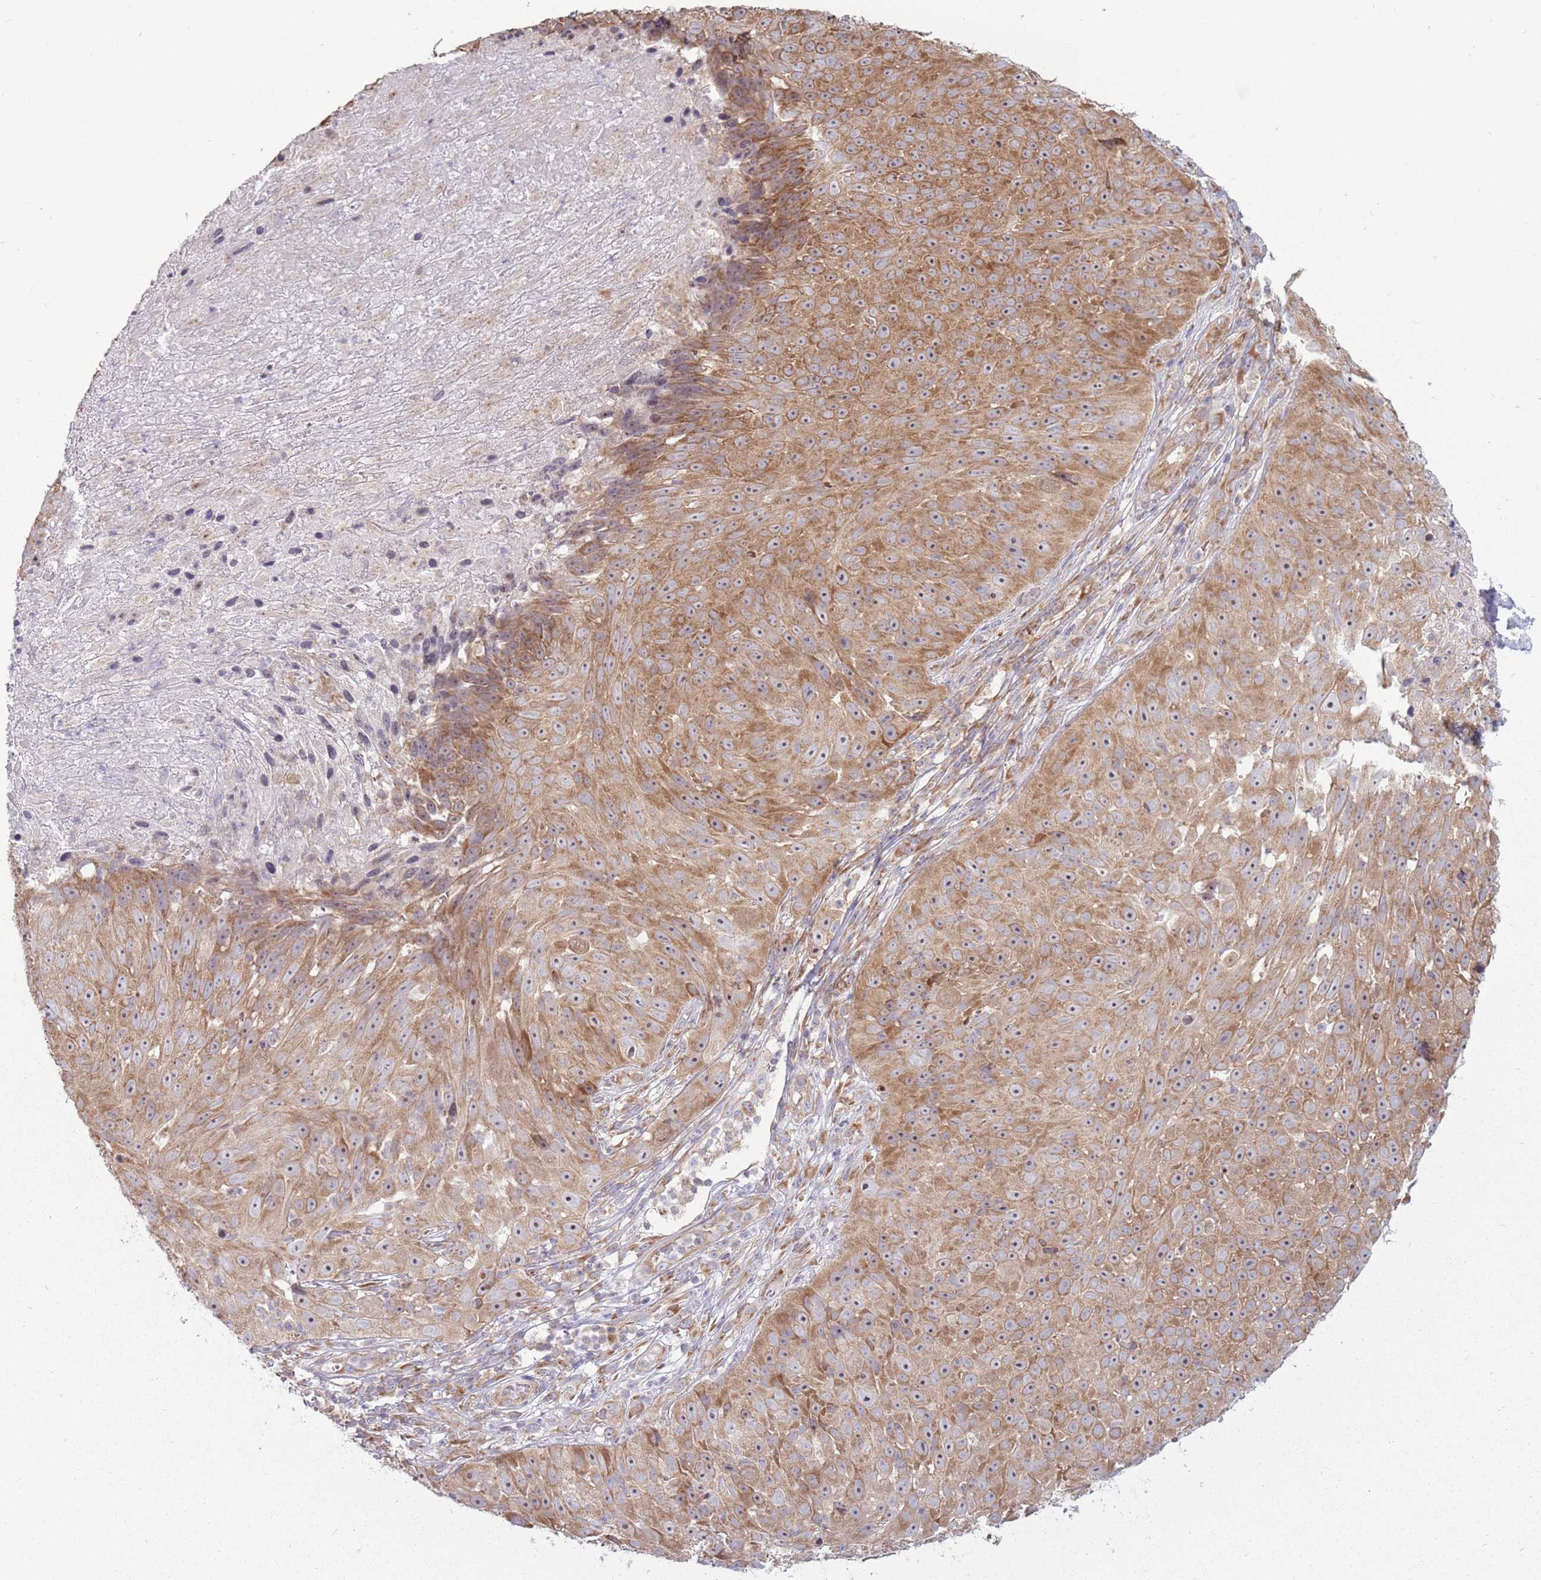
{"staining": {"intensity": "moderate", "quantity": ">75%", "location": "cytoplasmic/membranous,nuclear"}, "tissue": "skin cancer", "cell_type": "Tumor cells", "image_type": "cancer", "snomed": [{"axis": "morphology", "description": "Squamous cell carcinoma, NOS"}, {"axis": "topography", "description": "Skin"}], "caption": "Tumor cells show moderate cytoplasmic/membranous and nuclear positivity in approximately >75% of cells in squamous cell carcinoma (skin). The protein is shown in brown color, while the nuclei are stained blue.", "gene": "RPL17-C18orf32", "patient": {"sex": "female", "age": 87}}